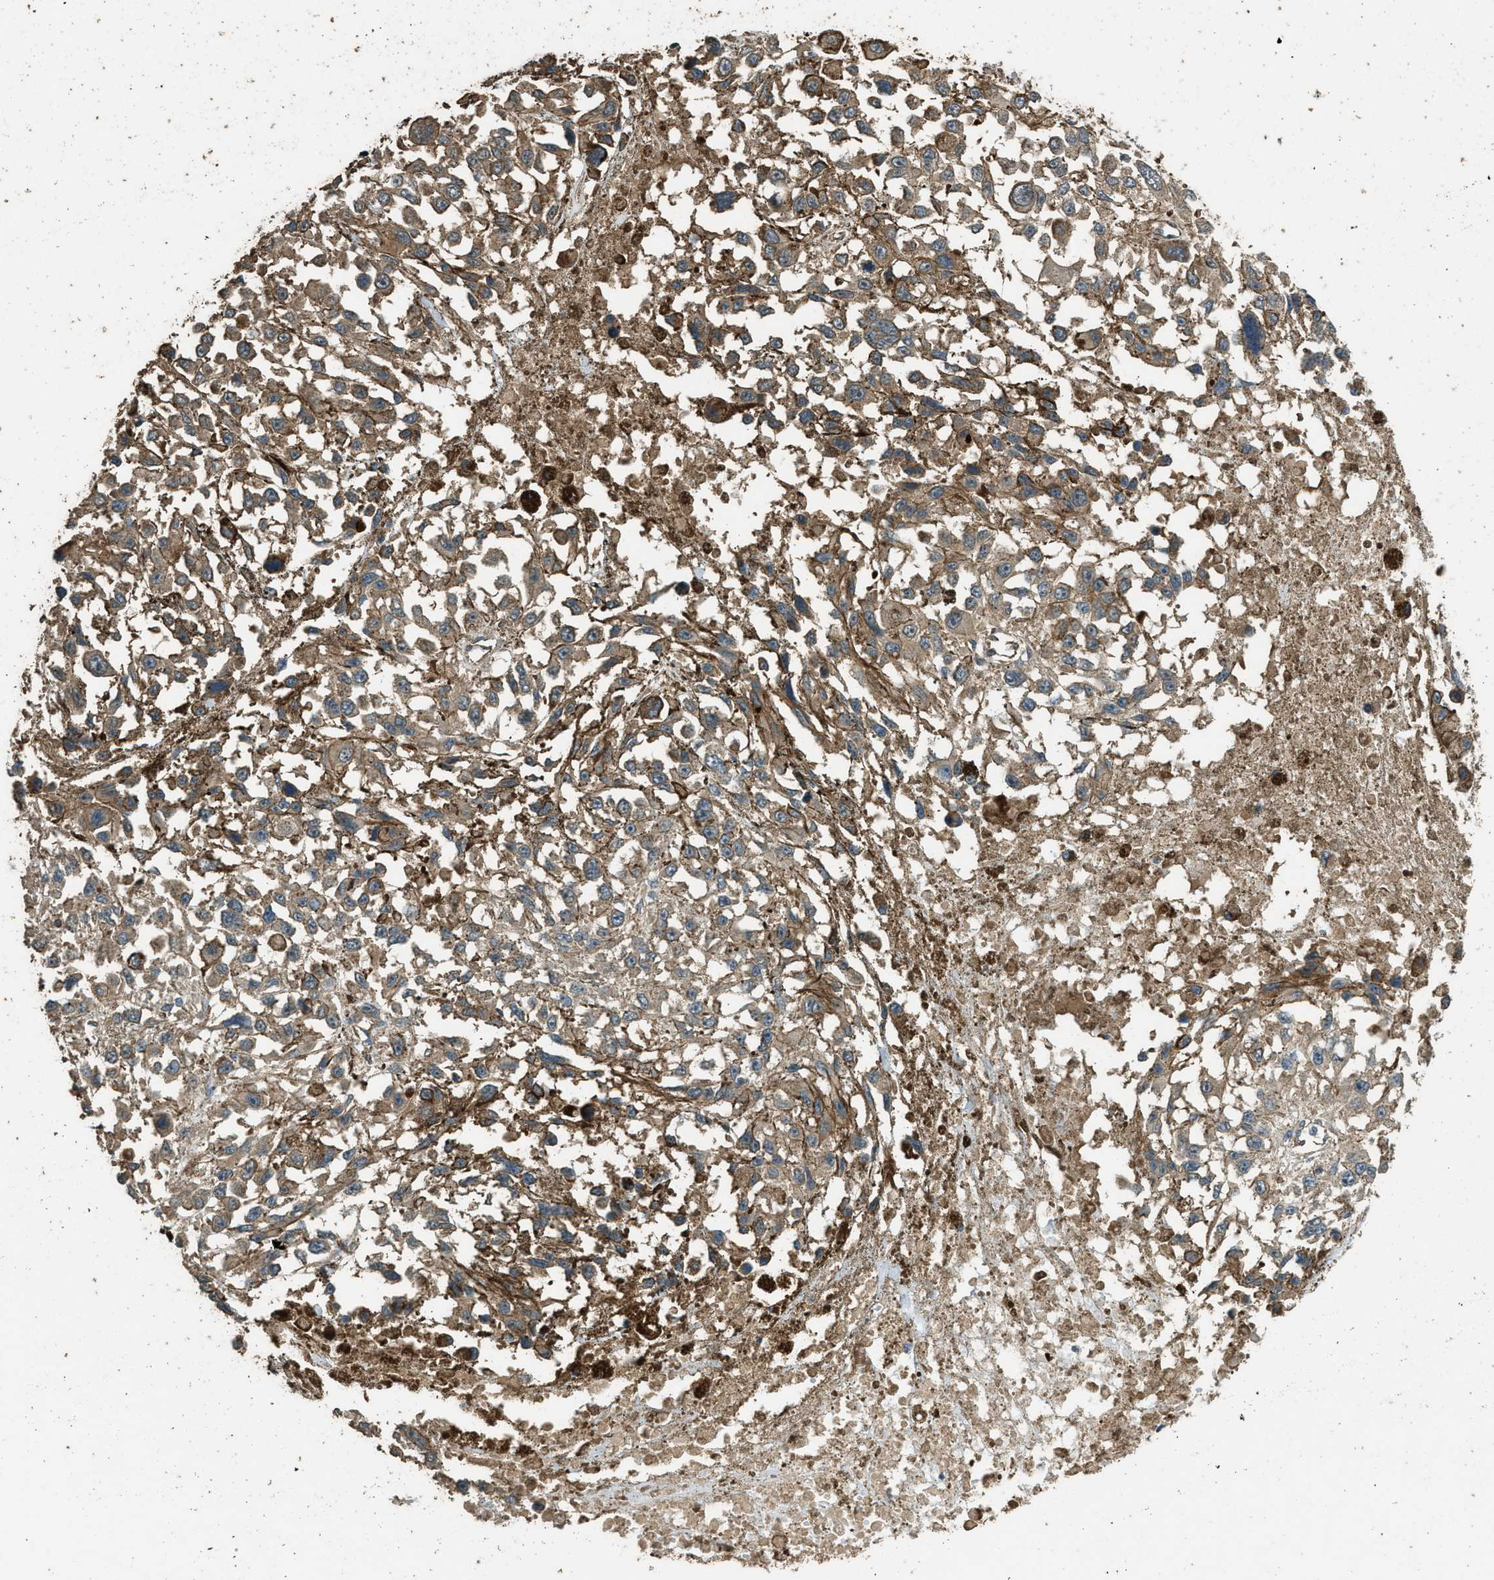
{"staining": {"intensity": "moderate", "quantity": ">75%", "location": "cytoplasmic/membranous"}, "tissue": "melanoma", "cell_type": "Tumor cells", "image_type": "cancer", "snomed": [{"axis": "morphology", "description": "Malignant melanoma, Metastatic site"}, {"axis": "topography", "description": "Lymph node"}], "caption": "Melanoma tissue reveals moderate cytoplasmic/membranous staining in approximately >75% of tumor cells, visualized by immunohistochemistry. Immunohistochemistry (ihc) stains the protein in brown and the nuclei are stained blue.", "gene": "MARS1", "patient": {"sex": "male", "age": 59}}